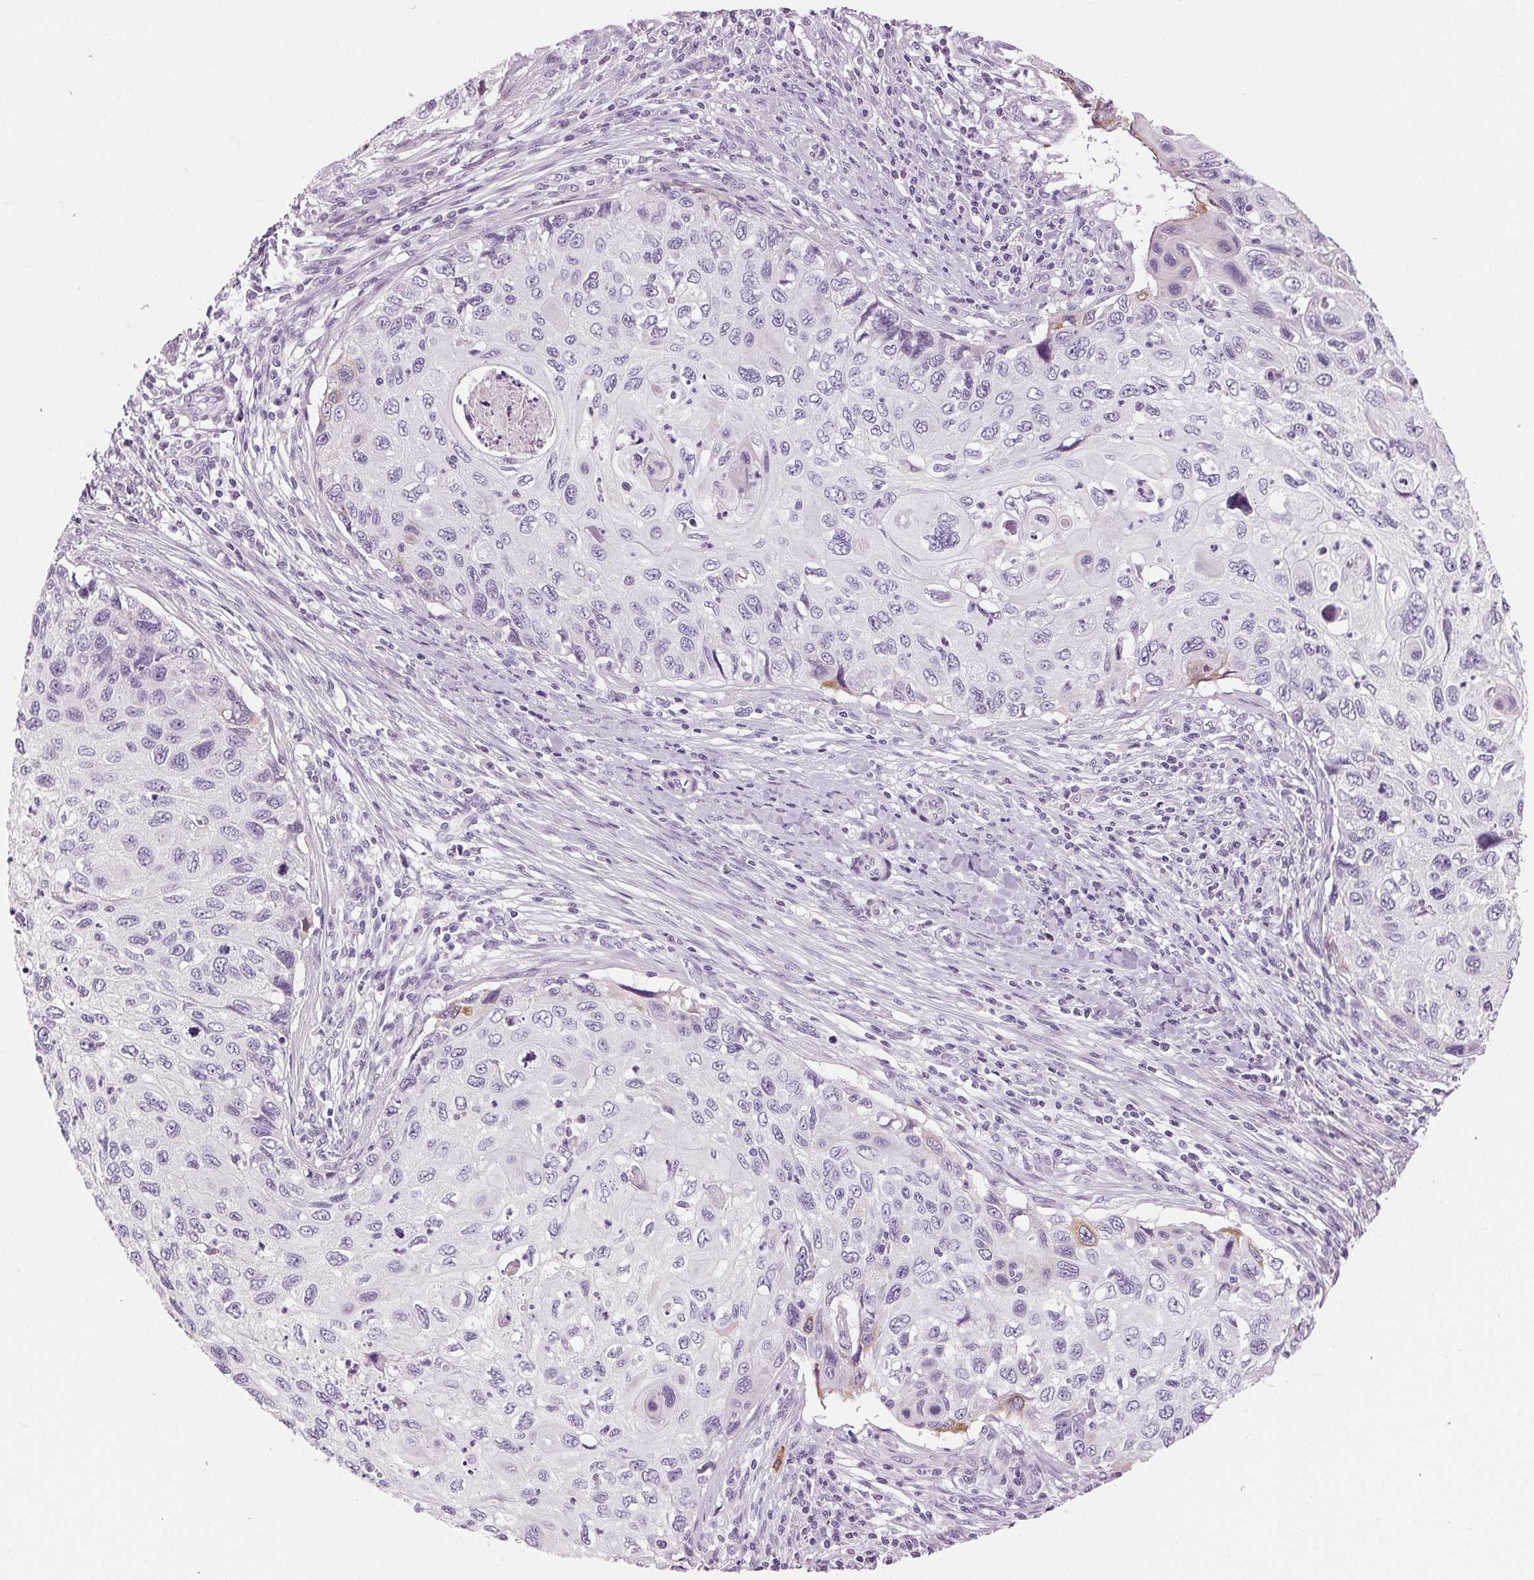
{"staining": {"intensity": "weak", "quantity": "<25%", "location": "cytoplasmic/membranous"}, "tissue": "cervical cancer", "cell_type": "Tumor cells", "image_type": "cancer", "snomed": [{"axis": "morphology", "description": "Squamous cell carcinoma, NOS"}, {"axis": "topography", "description": "Cervix"}], "caption": "This is an IHC image of human squamous cell carcinoma (cervical). There is no staining in tumor cells.", "gene": "MISP", "patient": {"sex": "female", "age": 70}}